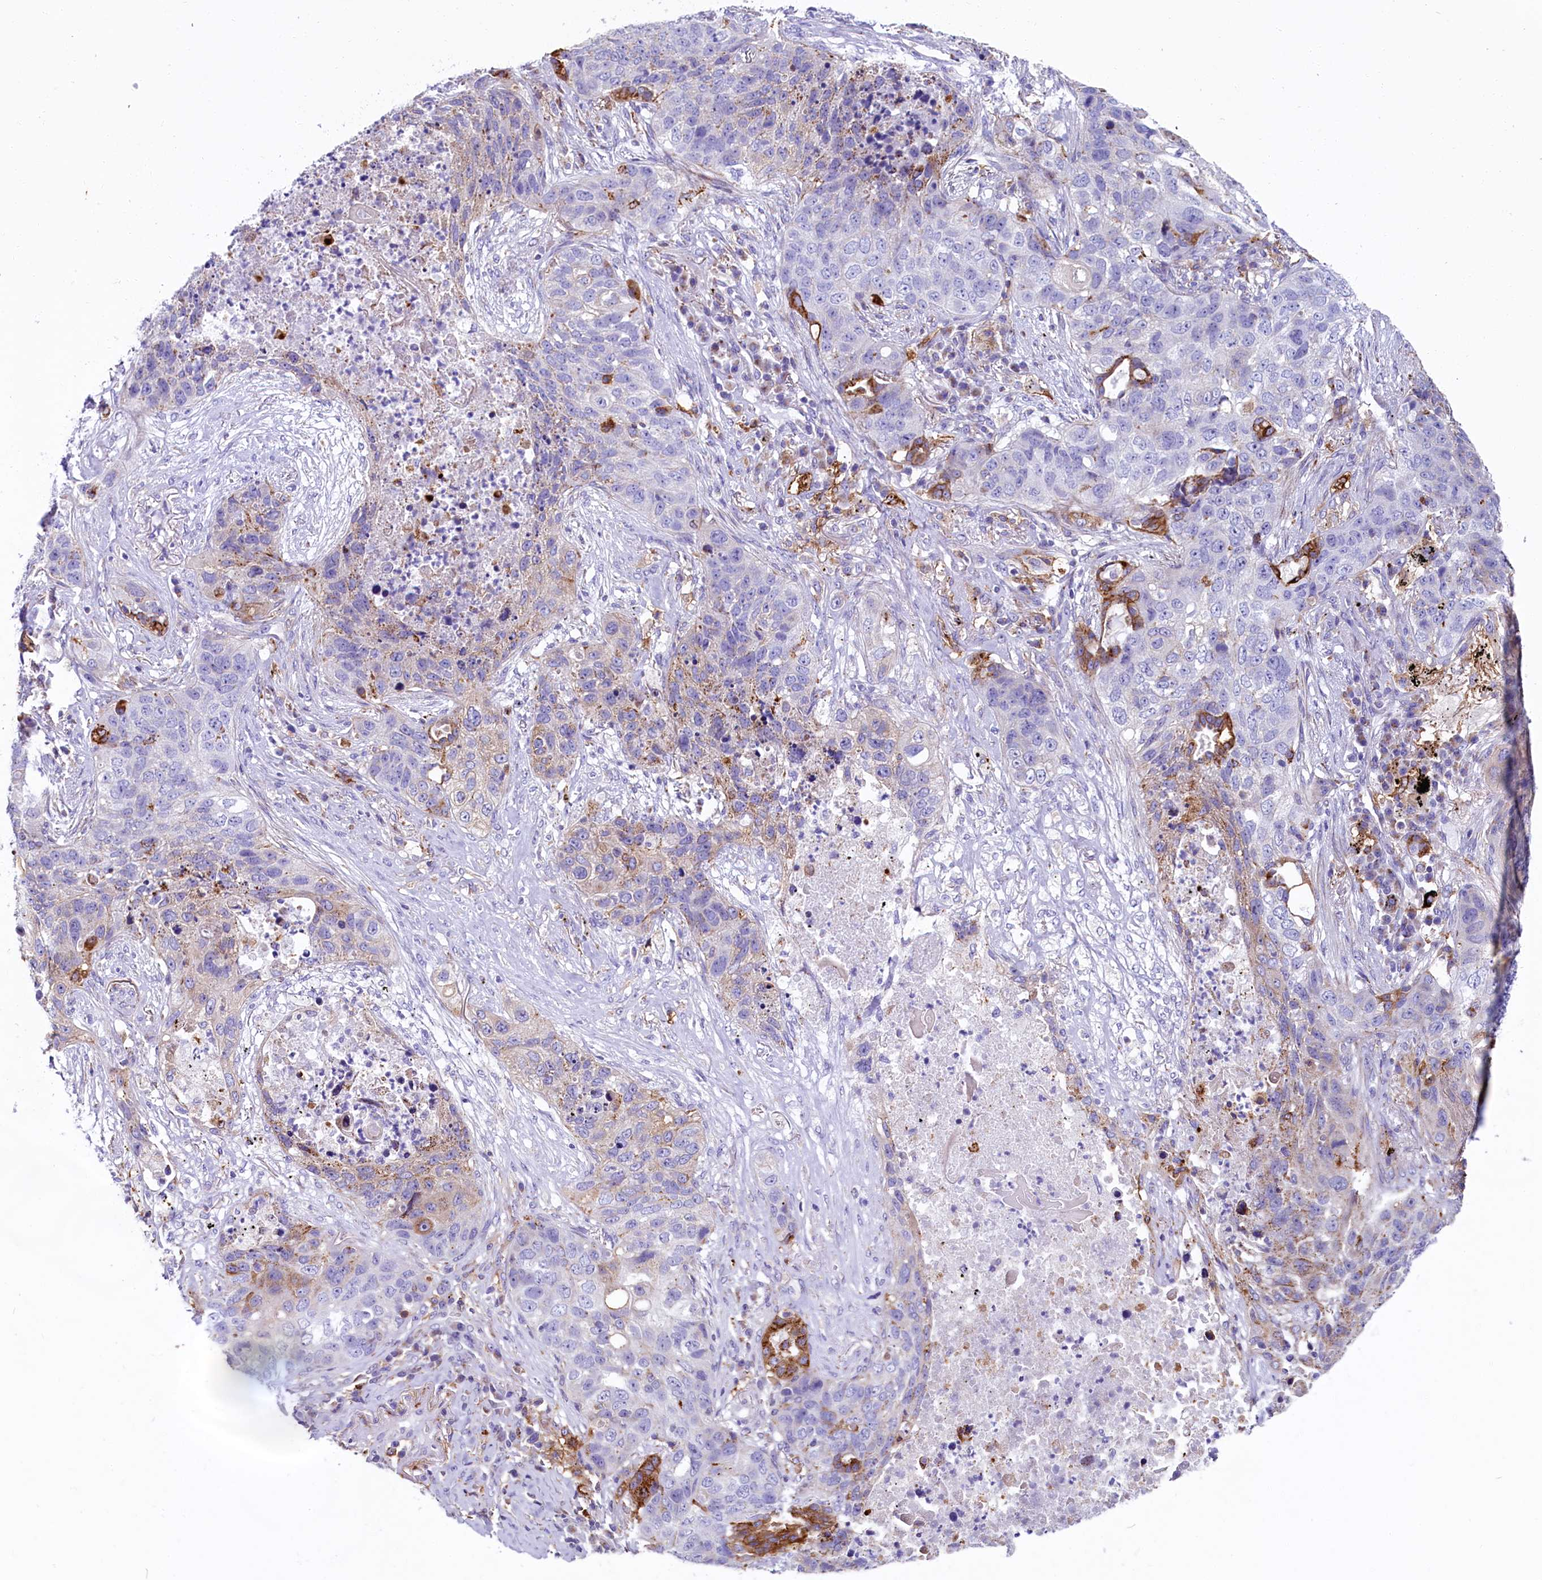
{"staining": {"intensity": "strong", "quantity": "<25%", "location": "cytoplasmic/membranous"}, "tissue": "lung cancer", "cell_type": "Tumor cells", "image_type": "cancer", "snomed": [{"axis": "morphology", "description": "Squamous cell carcinoma, NOS"}, {"axis": "topography", "description": "Lung"}], "caption": "Immunohistochemical staining of lung squamous cell carcinoma reveals medium levels of strong cytoplasmic/membranous positivity in approximately <25% of tumor cells. (Stains: DAB in brown, nuclei in blue, Microscopy: brightfield microscopy at high magnification).", "gene": "IL20RA", "patient": {"sex": "female", "age": 63}}